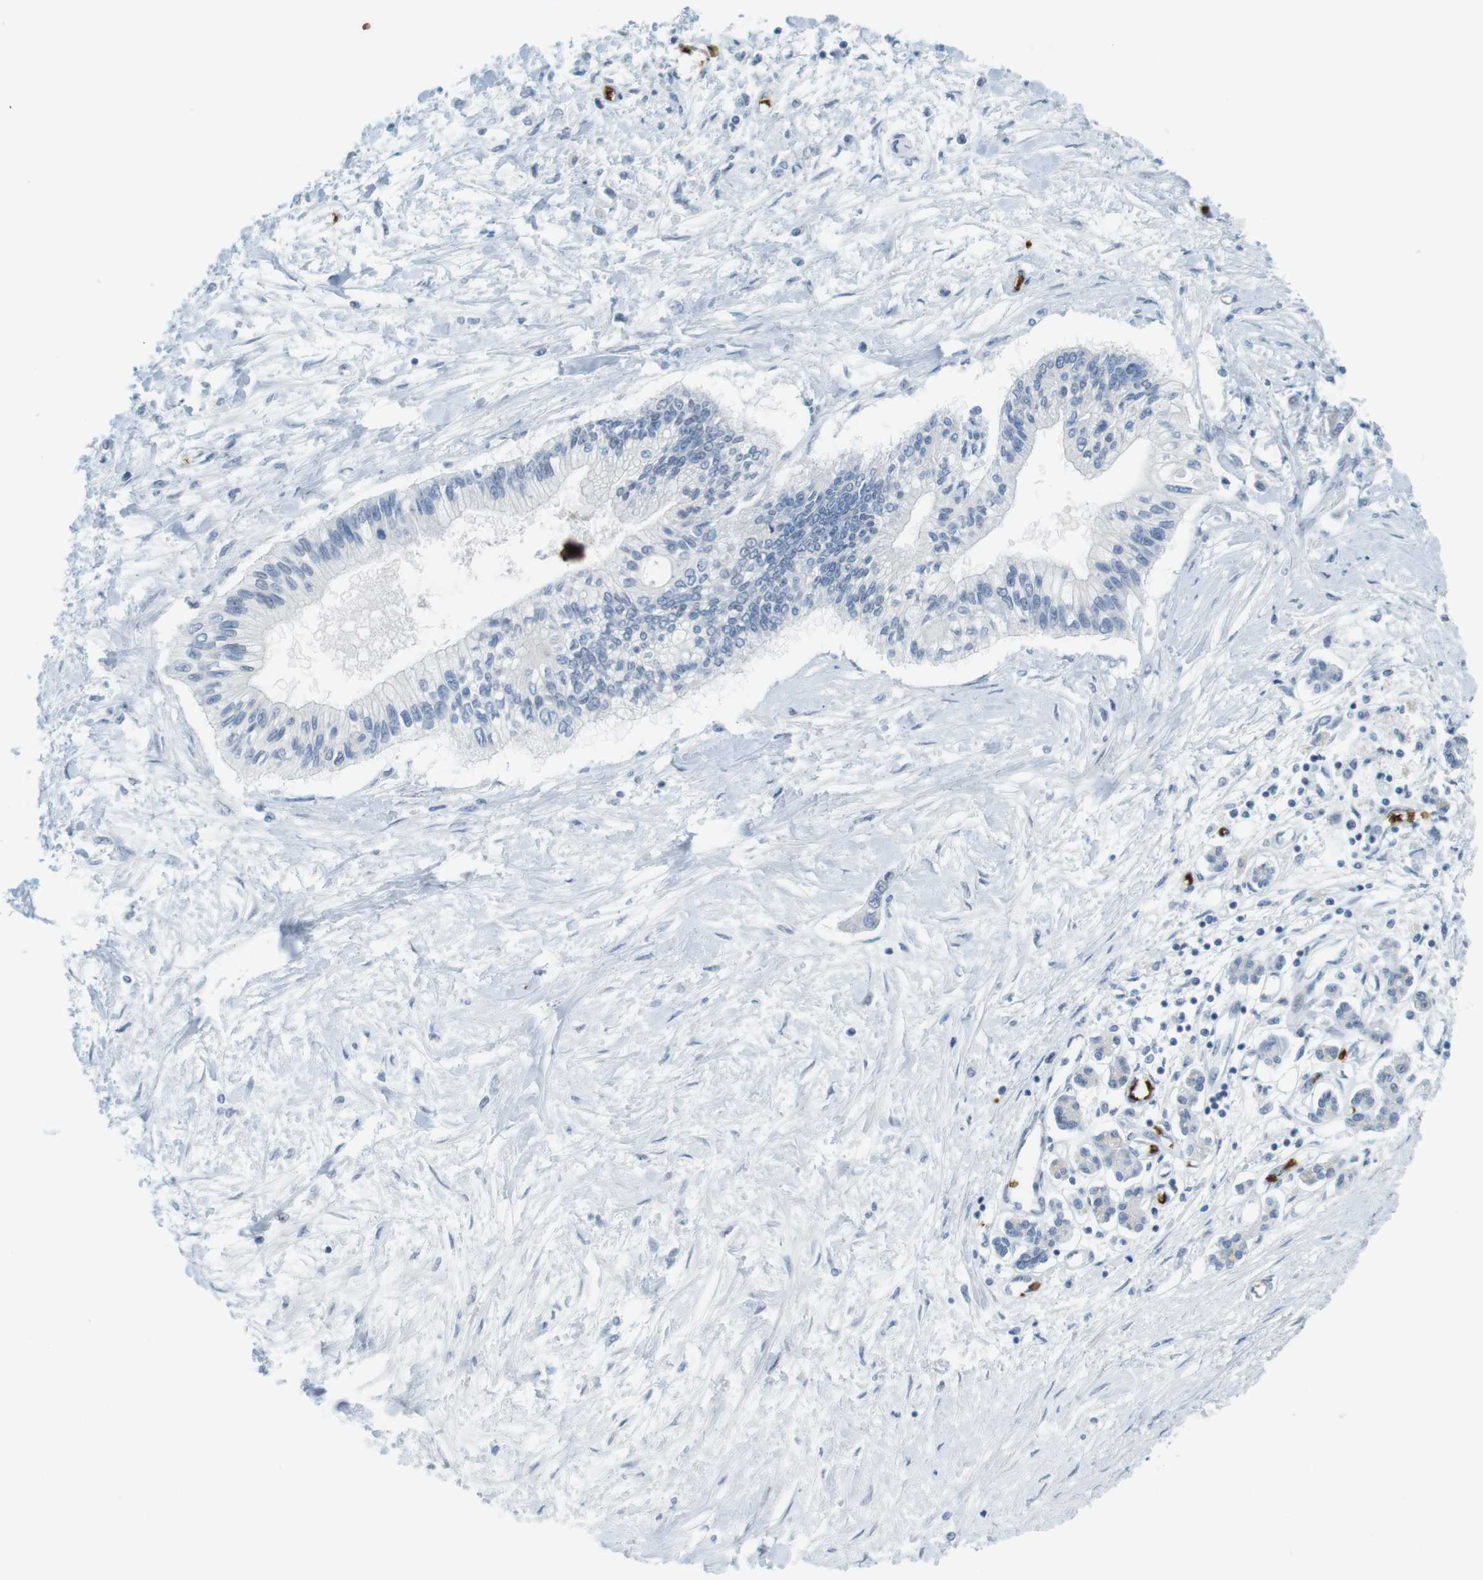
{"staining": {"intensity": "negative", "quantity": "none", "location": "none"}, "tissue": "pancreatic cancer", "cell_type": "Tumor cells", "image_type": "cancer", "snomed": [{"axis": "morphology", "description": "Adenocarcinoma, NOS"}, {"axis": "topography", "description": "Pancreas"}], "caption": "An immunohistochemistry (IHC) photomicrograph of pancreatic adenocarcinoma is shown. There is no staining in tumor cells of pancreatic adenocarcinoma. Brightfield microscopy of immunohistochemistry (IHC) stained with DAB (brown) and hematoxylin (blue), captured at high magnification.", "gene": "SLC4A1", "patient": {"sex": "female", "age": 77}}